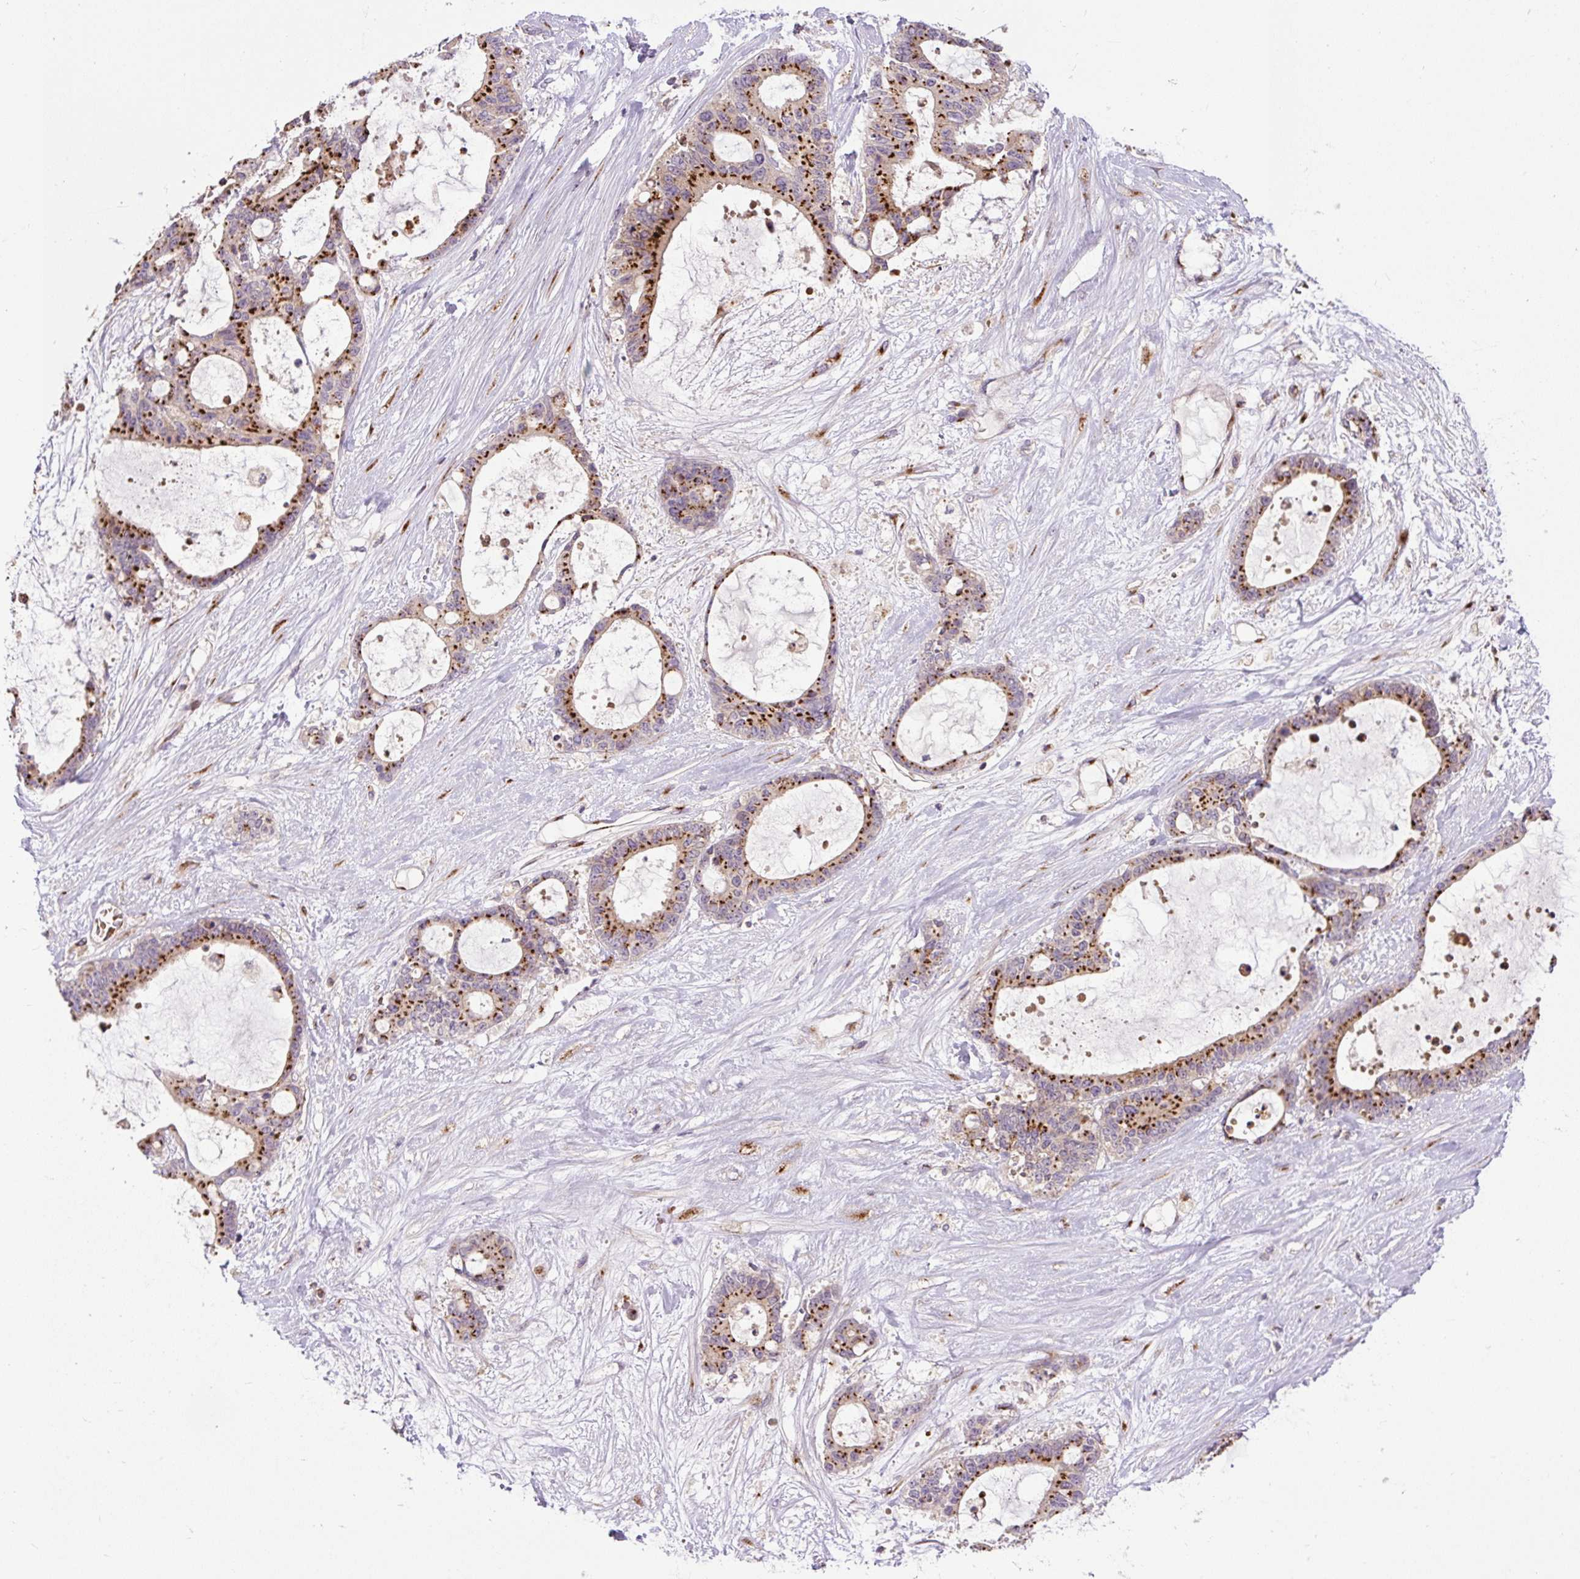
{"staining": {"intensity": "strong", "quantity": ">75%", "location": "cytoplasmic/membranous"}, "tissue": "liver cancer", "cell_type": "Tumor cells", "image_type": "cancer", "snomed": [{"axis": "morphology", "description": "Normal tissue, NOS"}, {"axis": "morphology", "description": "Cholangiocarcinoma"}, {"axis": "topography", "description": "Liver"}, {"axis": "topography", "description": "Peripheral nerve tissue"}], "caption": "High-magnification brightfield microscopy of cholangiocarcinoma (liver) stained with DAB (brown) and counterstained with hematoxylin (blue). tumor cells exhibit strong cytoplasmic/membranous positivity is present in approximately>75% of cells.", "gene": "MSMP", "patient": {"sex": "female", "age": 73}}